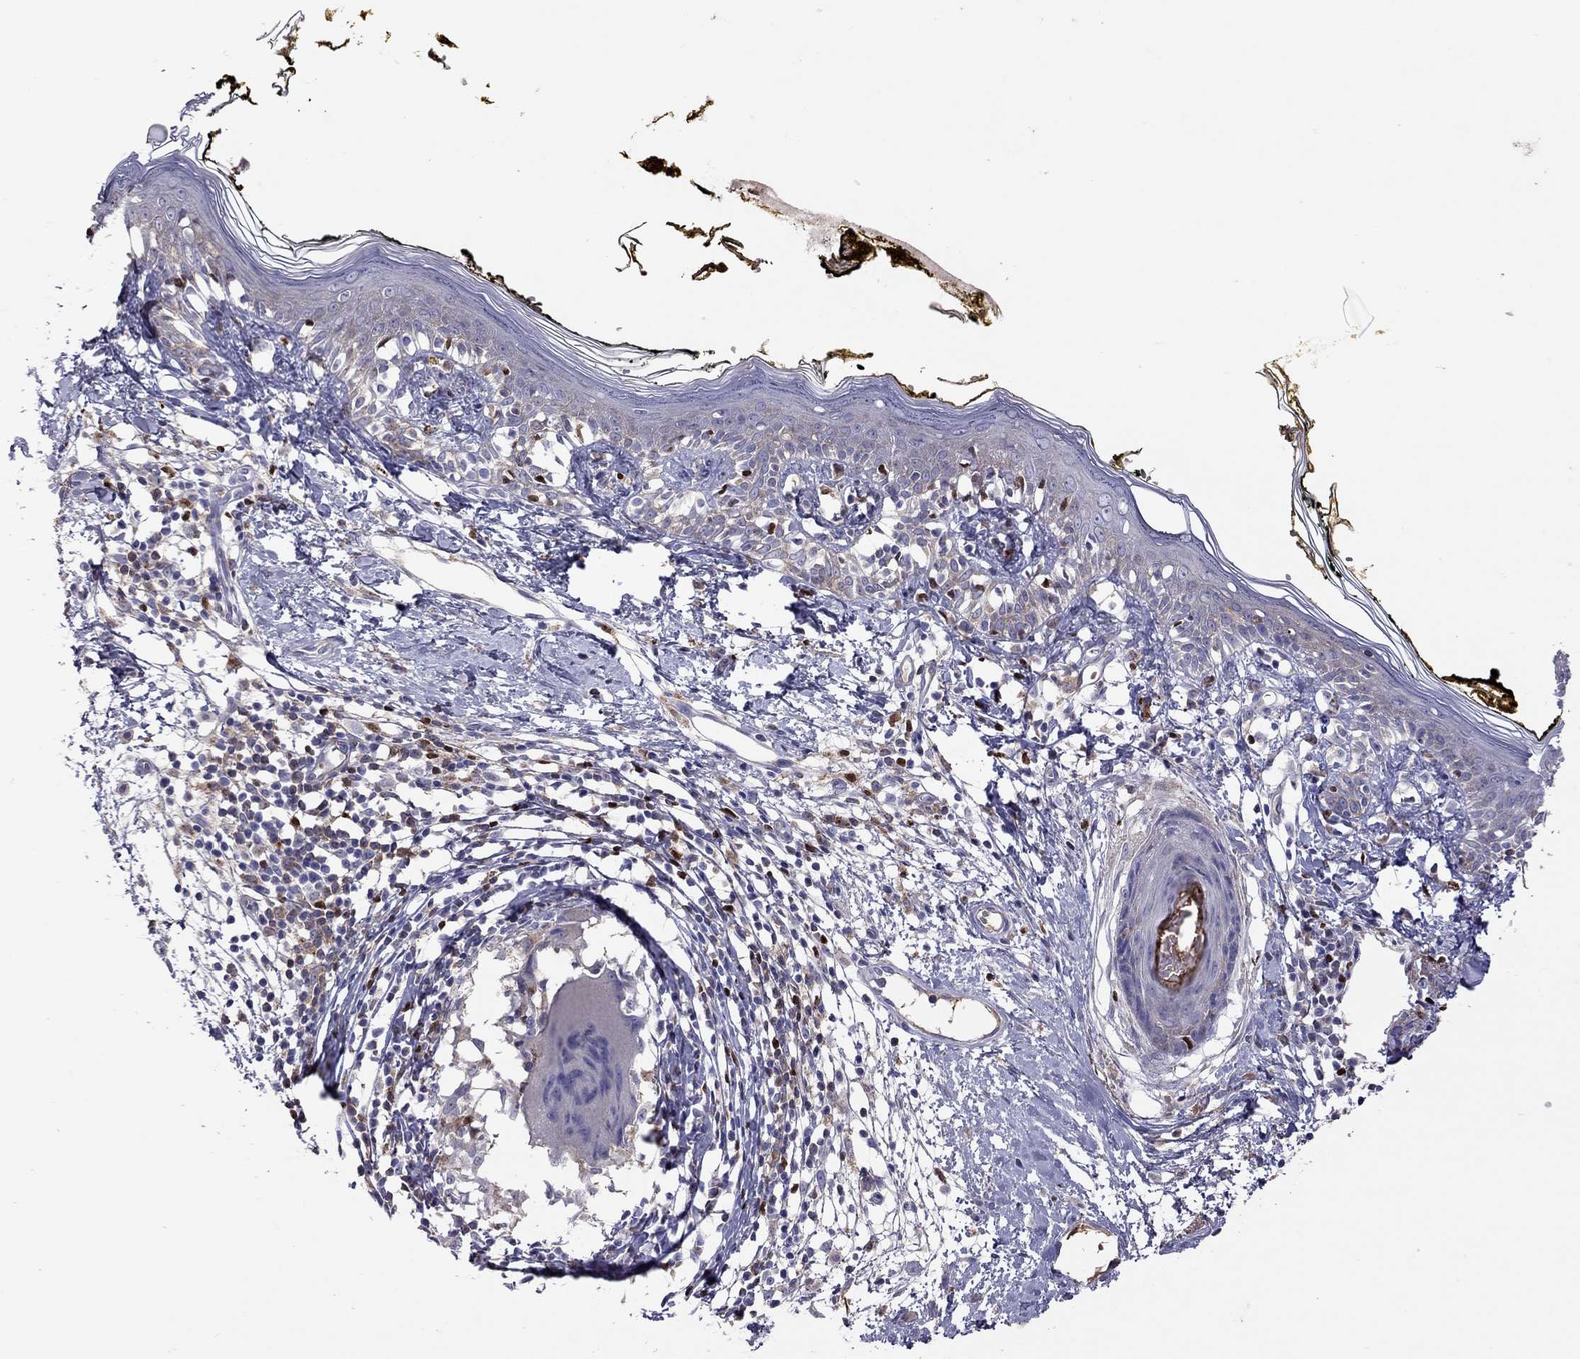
{"staining": {"intensity": "negative", "quantity": "none", "location": "none"}, "tissue": "skin", "cell_type": "Fibroblasts", "image_type": "normal", "snomed": [{"axis": "morphology", "description": "Normal tissue, NOS"}, {"axis": "topography", "description": "Skin"}], "caption": "The histopathology image shows no staining of fibroblasts in unremarkable skin.", "gene": "SERPINA3", "patient": {"sex": "male", "age": 76}}